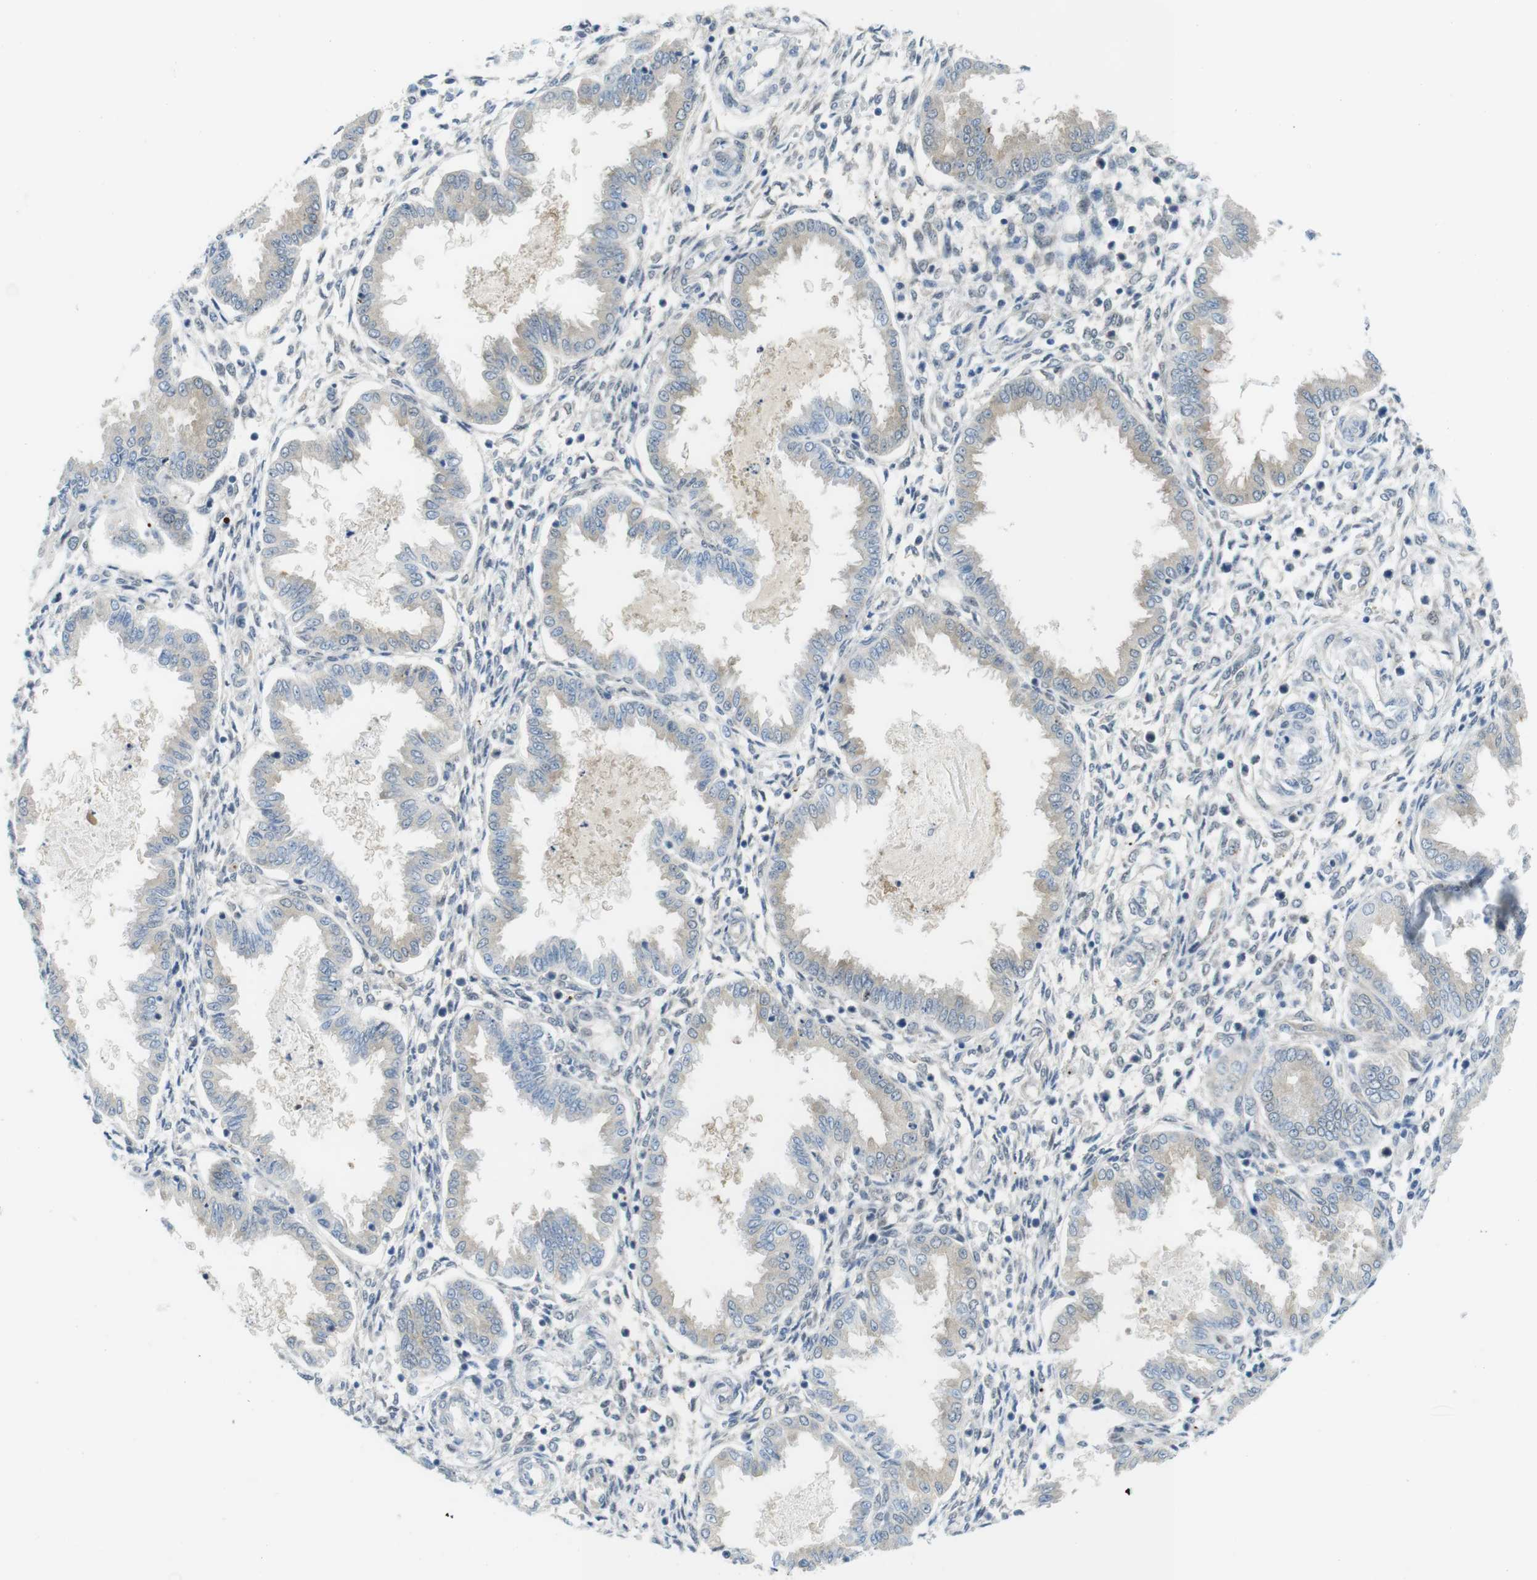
{"staining": {"intensity": "negative", "quantity": "none", "location": "none"}, "tissue": "endometrium", "cell_type": "Cells in endometrial stroma", "image_type": "normal", "snomed": [{"axis": "morphology", "description": "Normal tissue, NOS"}, {"axis": "topography", "description": "Endometrium"}], "caption": "High power microscopy image of an immunohistochemistry (IHC) image of benign endometrium, revealing no significant staining in cells in endometrial stroma. The staining is performed using DAB brown chromogen with nuclei counter-stained in using hematoxylin.", "gene": "CASP2", "patient": {"sex": "female", "age": 33}}